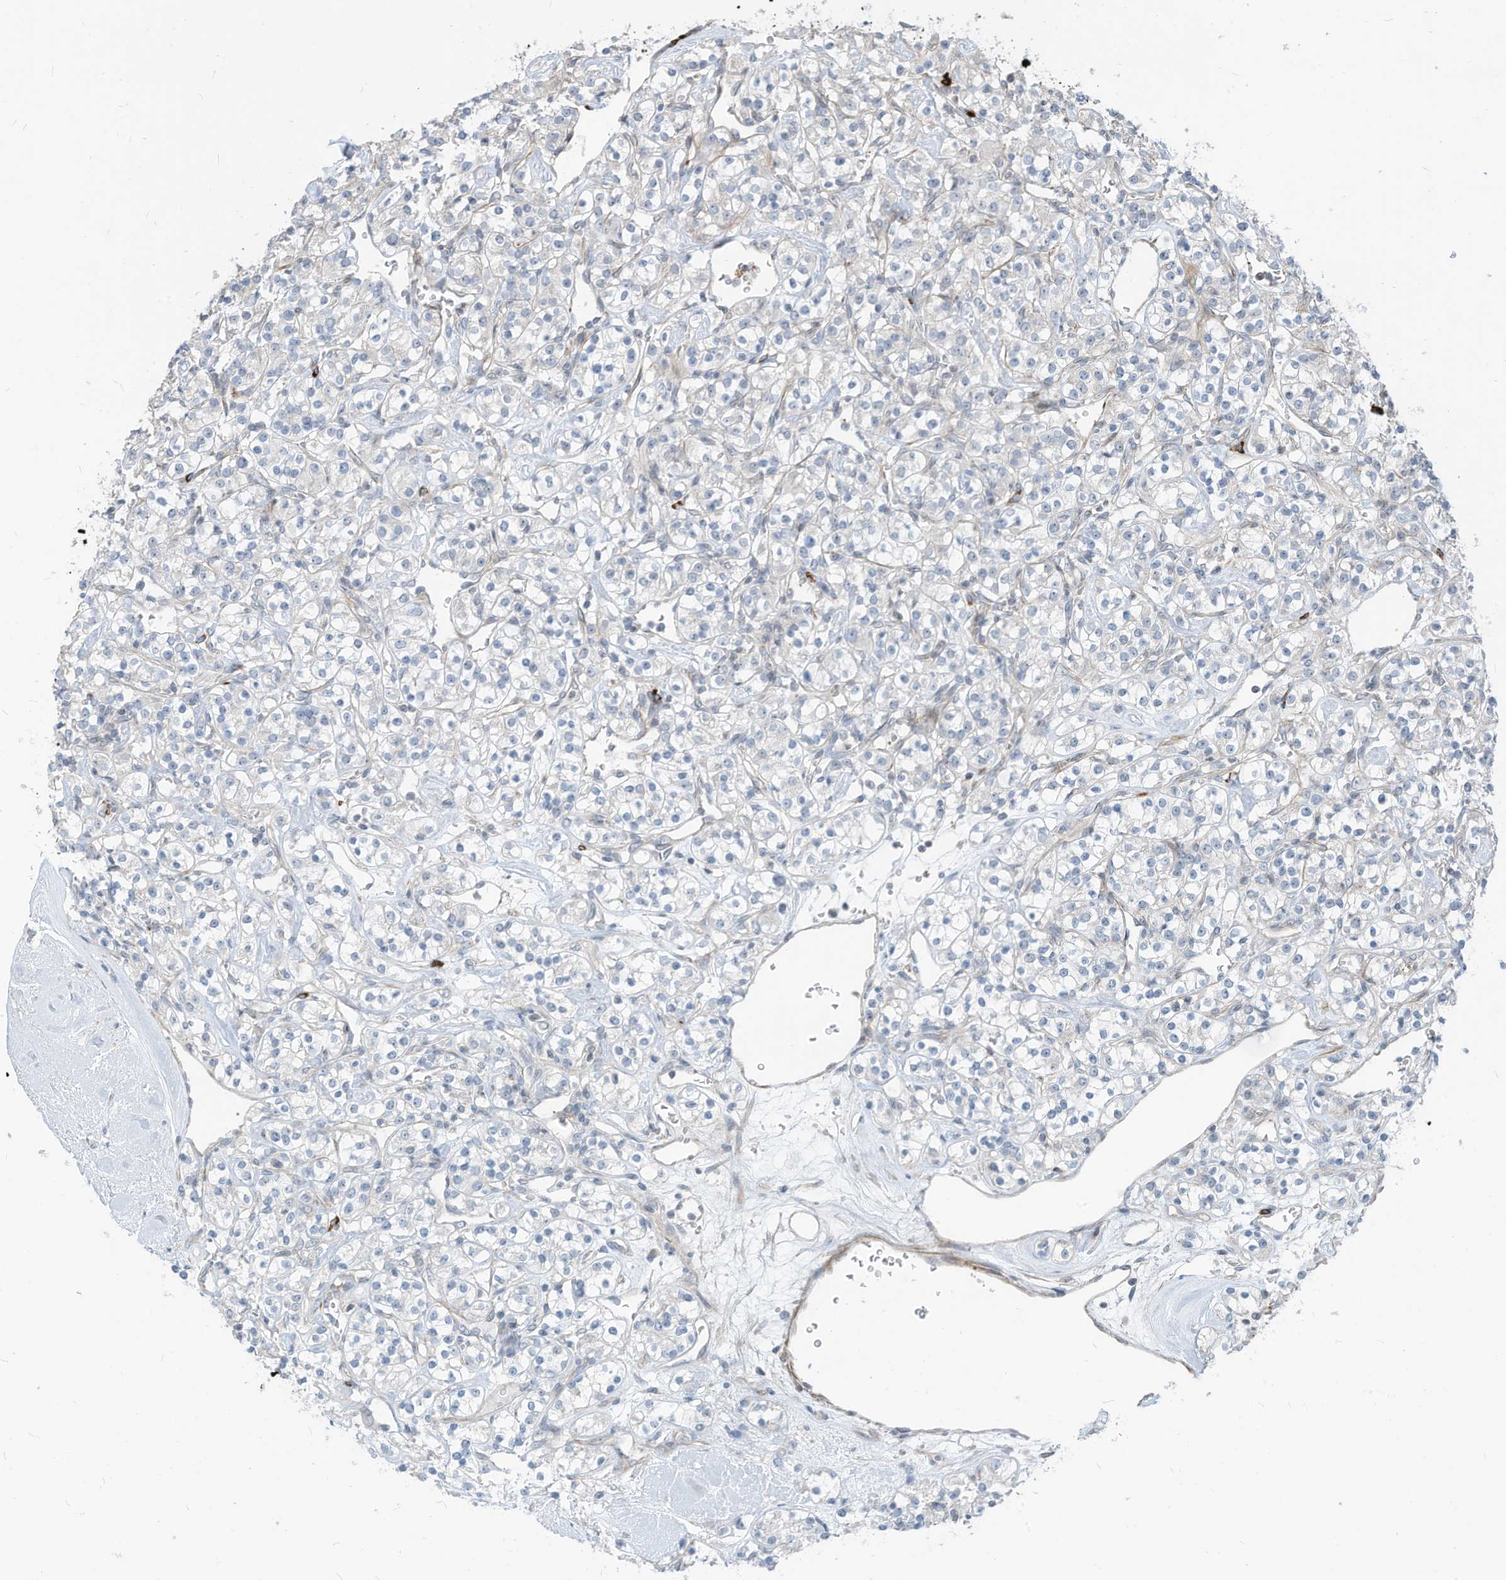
{"staining": {"intensity": "negative", "quantity": "none", "location": "none"}, "tissue": "renal cancer", "cell_type": "Tumor cells", "image_type": "cancer", "snomed": [{"axis": "morphology", "description": "Adenocarcinoma, NOS"}, {"axis": "topography", "description": "Kidney"}], "caption": "DAB immunohistochemical staining of human adenocarcinoma (renal) reveals no significant expression in tumor cells.", "gene": "GPATCH3", "patient": {"sex": "male", "age": 77}}